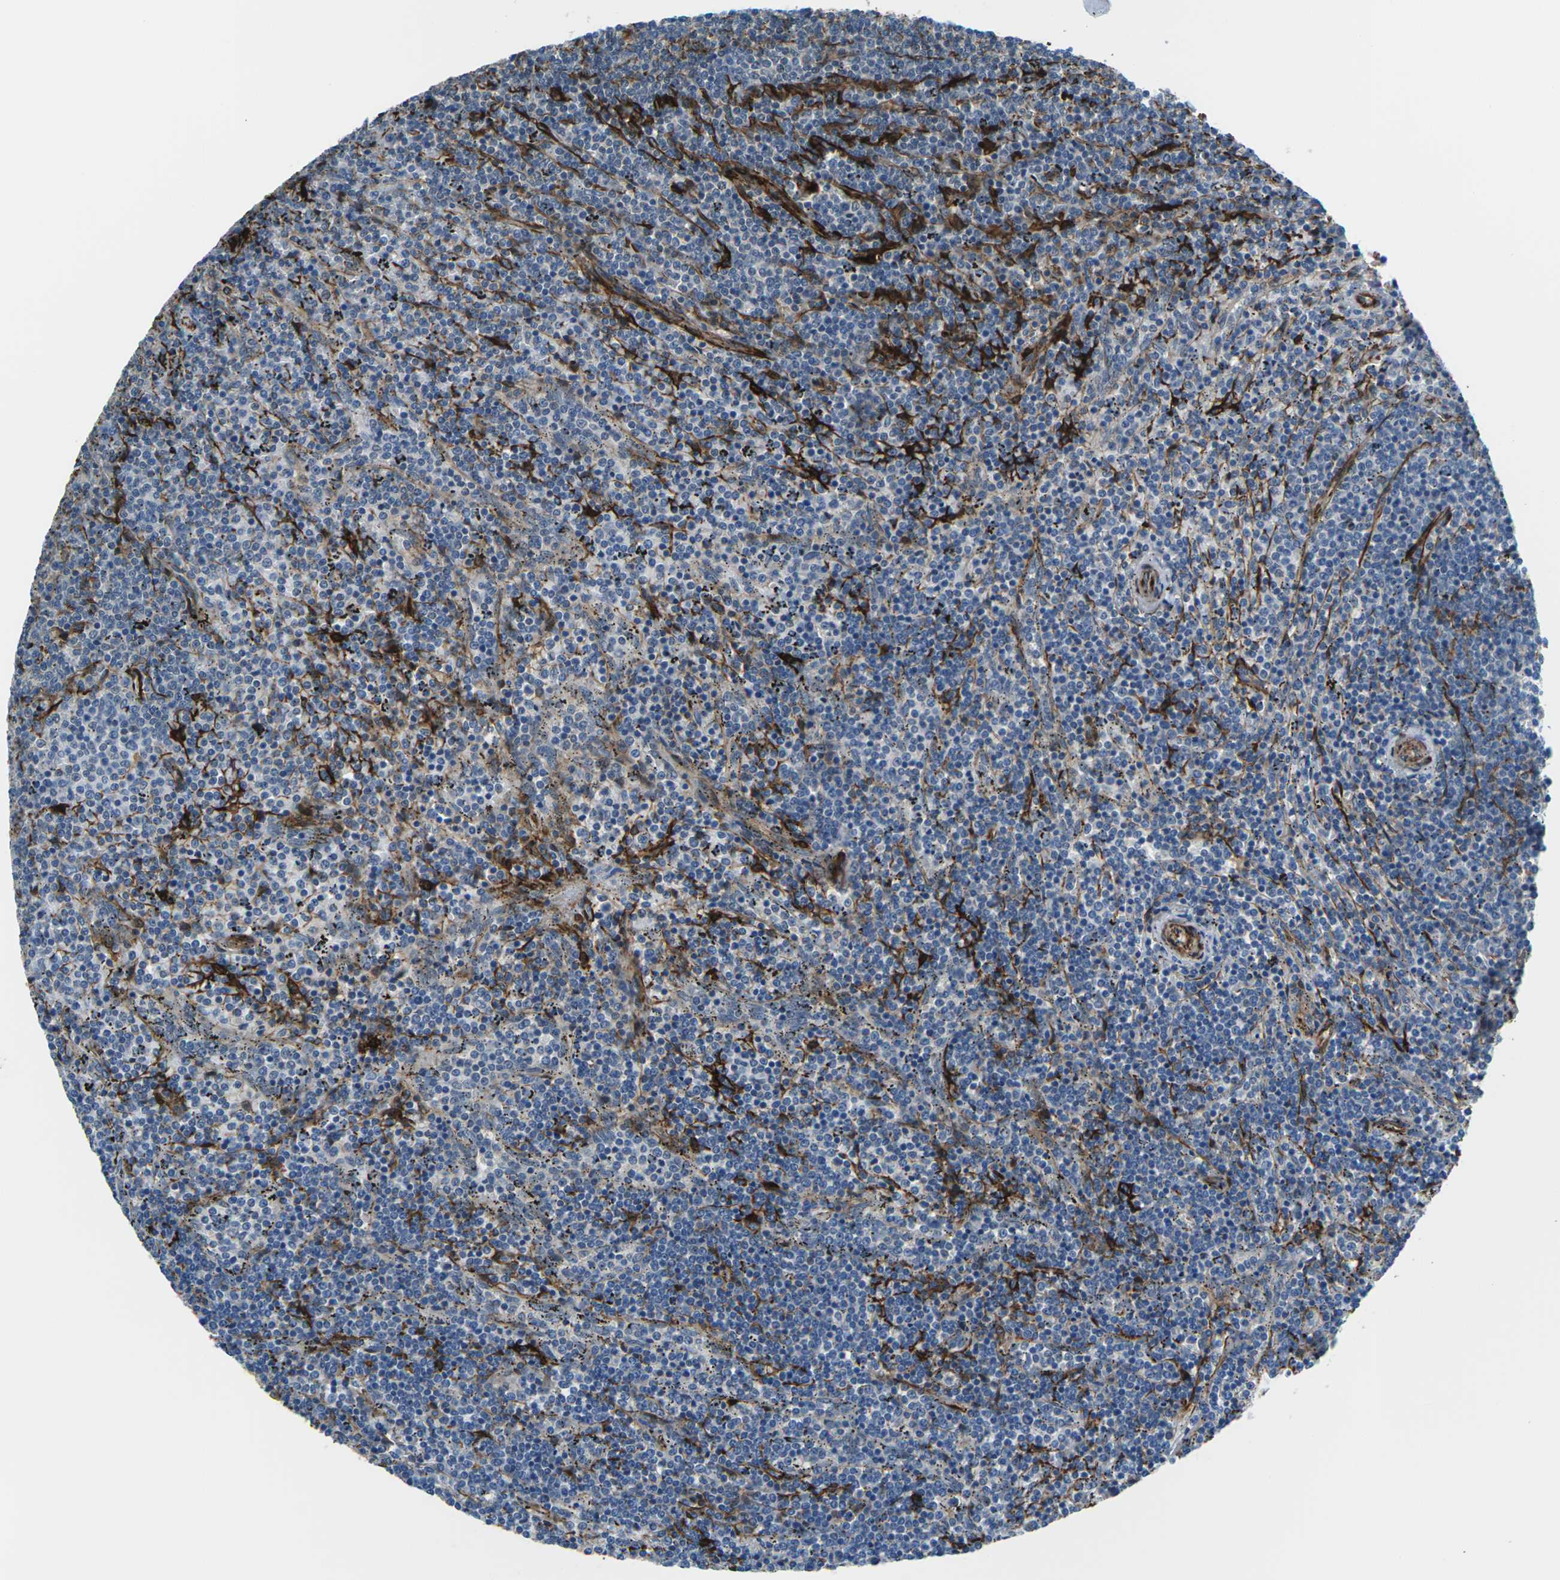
{"staining": {"intensity": "negative", "quantity": "none", "location": "none"}, "tissue": "lymphoma", "cell_type": "Tumor cells", "image_type": "cancer", "snomed": [{"axis": "morphology", "description": "Malignant lymphoma, non-Hodgkin's type, Low grade"}, {"axis": "topography", "description": "Spleen"}], "caption": "This is an immunohistochemistry image of malignant lymphoma, non-Hodgkin's type (low-grade). There is no staining in tumor cells.", "gene": "GRAMD1C", "patient": {"sex": "female", "age": 50}}